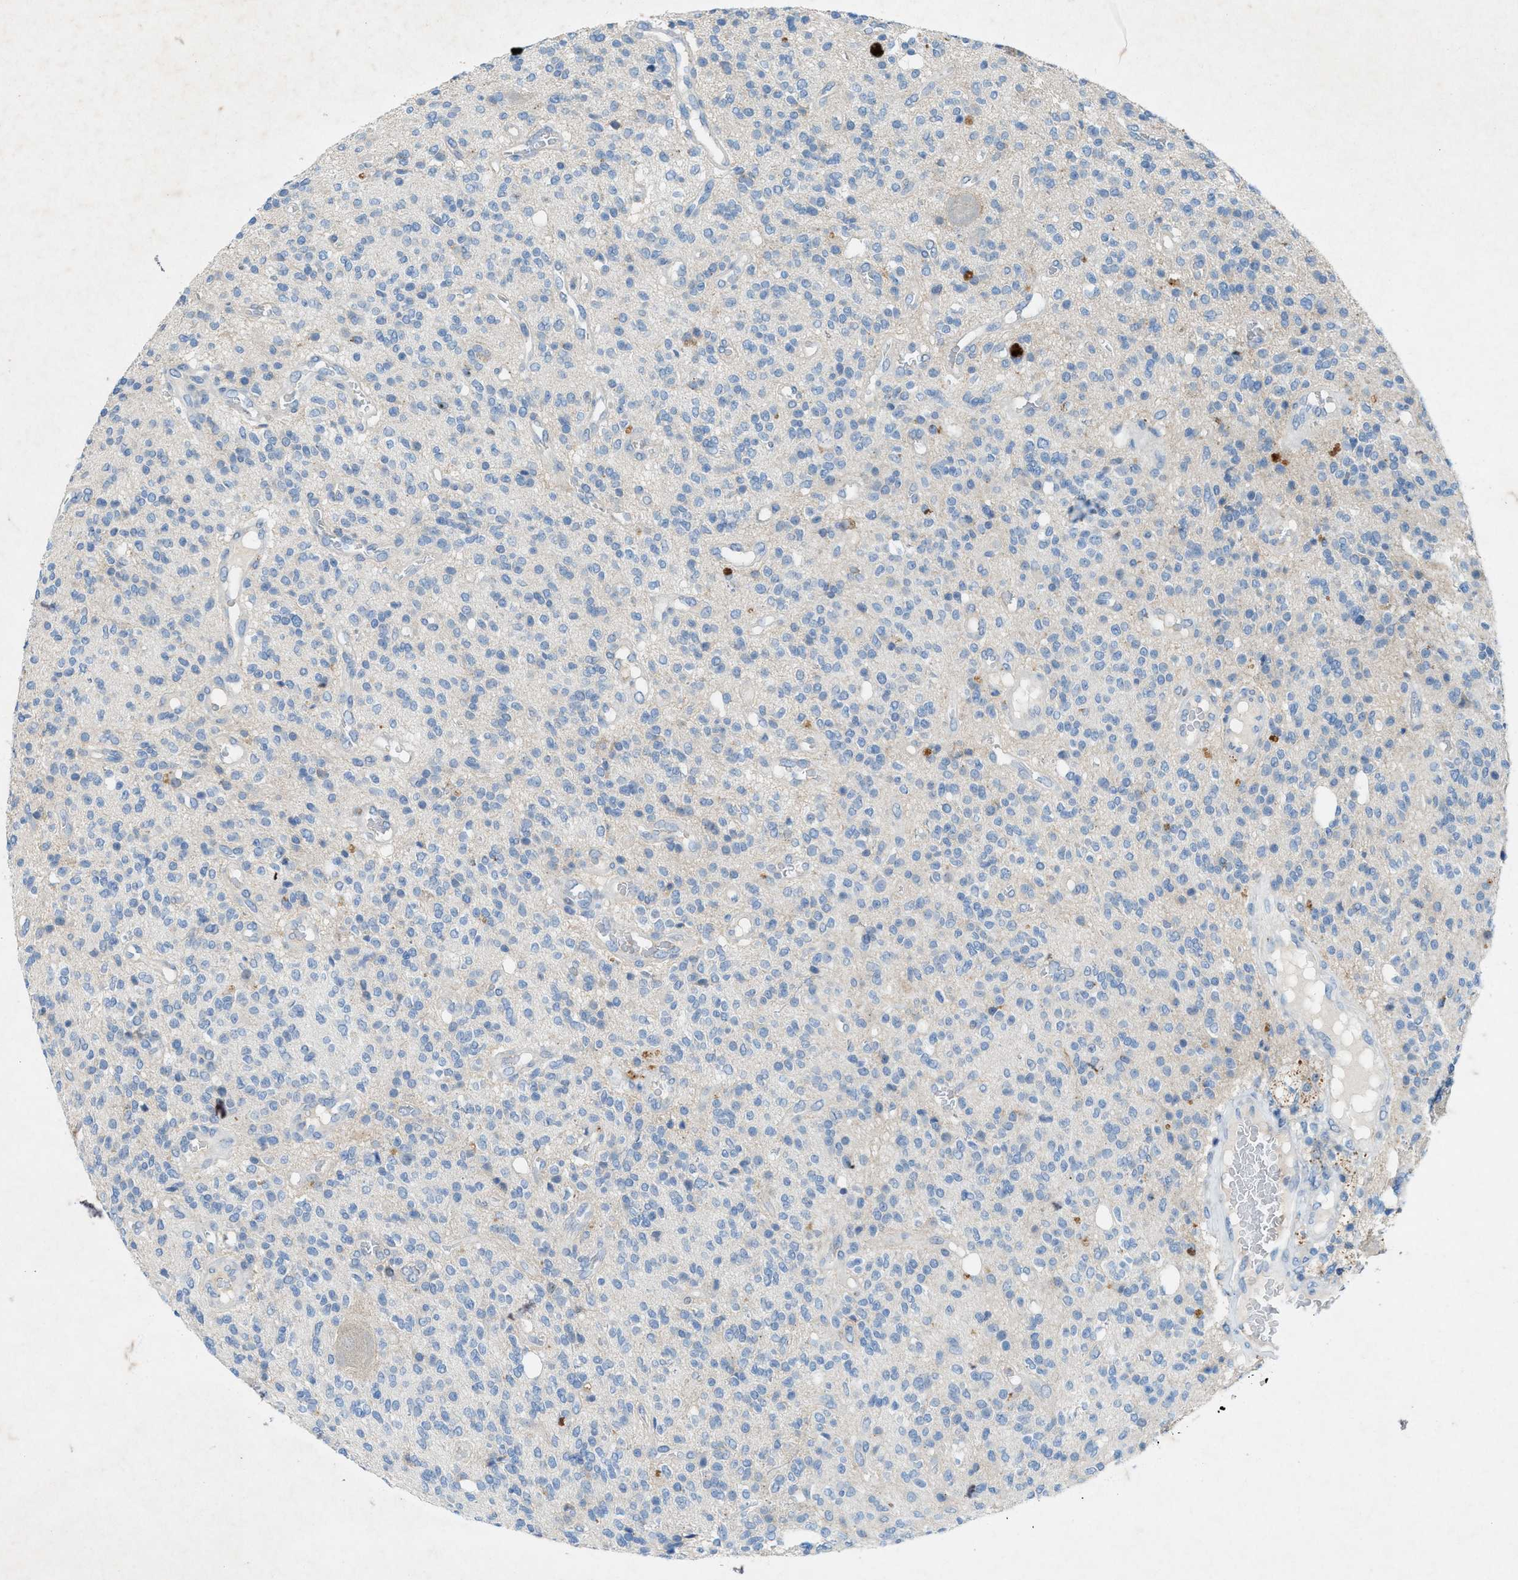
{"staining": {"intensity": "negative", "quantity": "none", "location": "none"}, "tissue": "glioma", "cell_type": "Tumor cells", "image_type": "cancer", "snomed": [{"axis": "morphology", "description": "Glioma, malignant, High grade"}, {"axis": "topography", "description": "Brain"}], "caption": "High magnification brightfield microscopy of glioma stained with DAB (brown) and counterstained with hematoxylin (blue): tumor cells show no significant positivity.", "gene": "URGCP", "patient": {"sex": "male", "age": 34}}